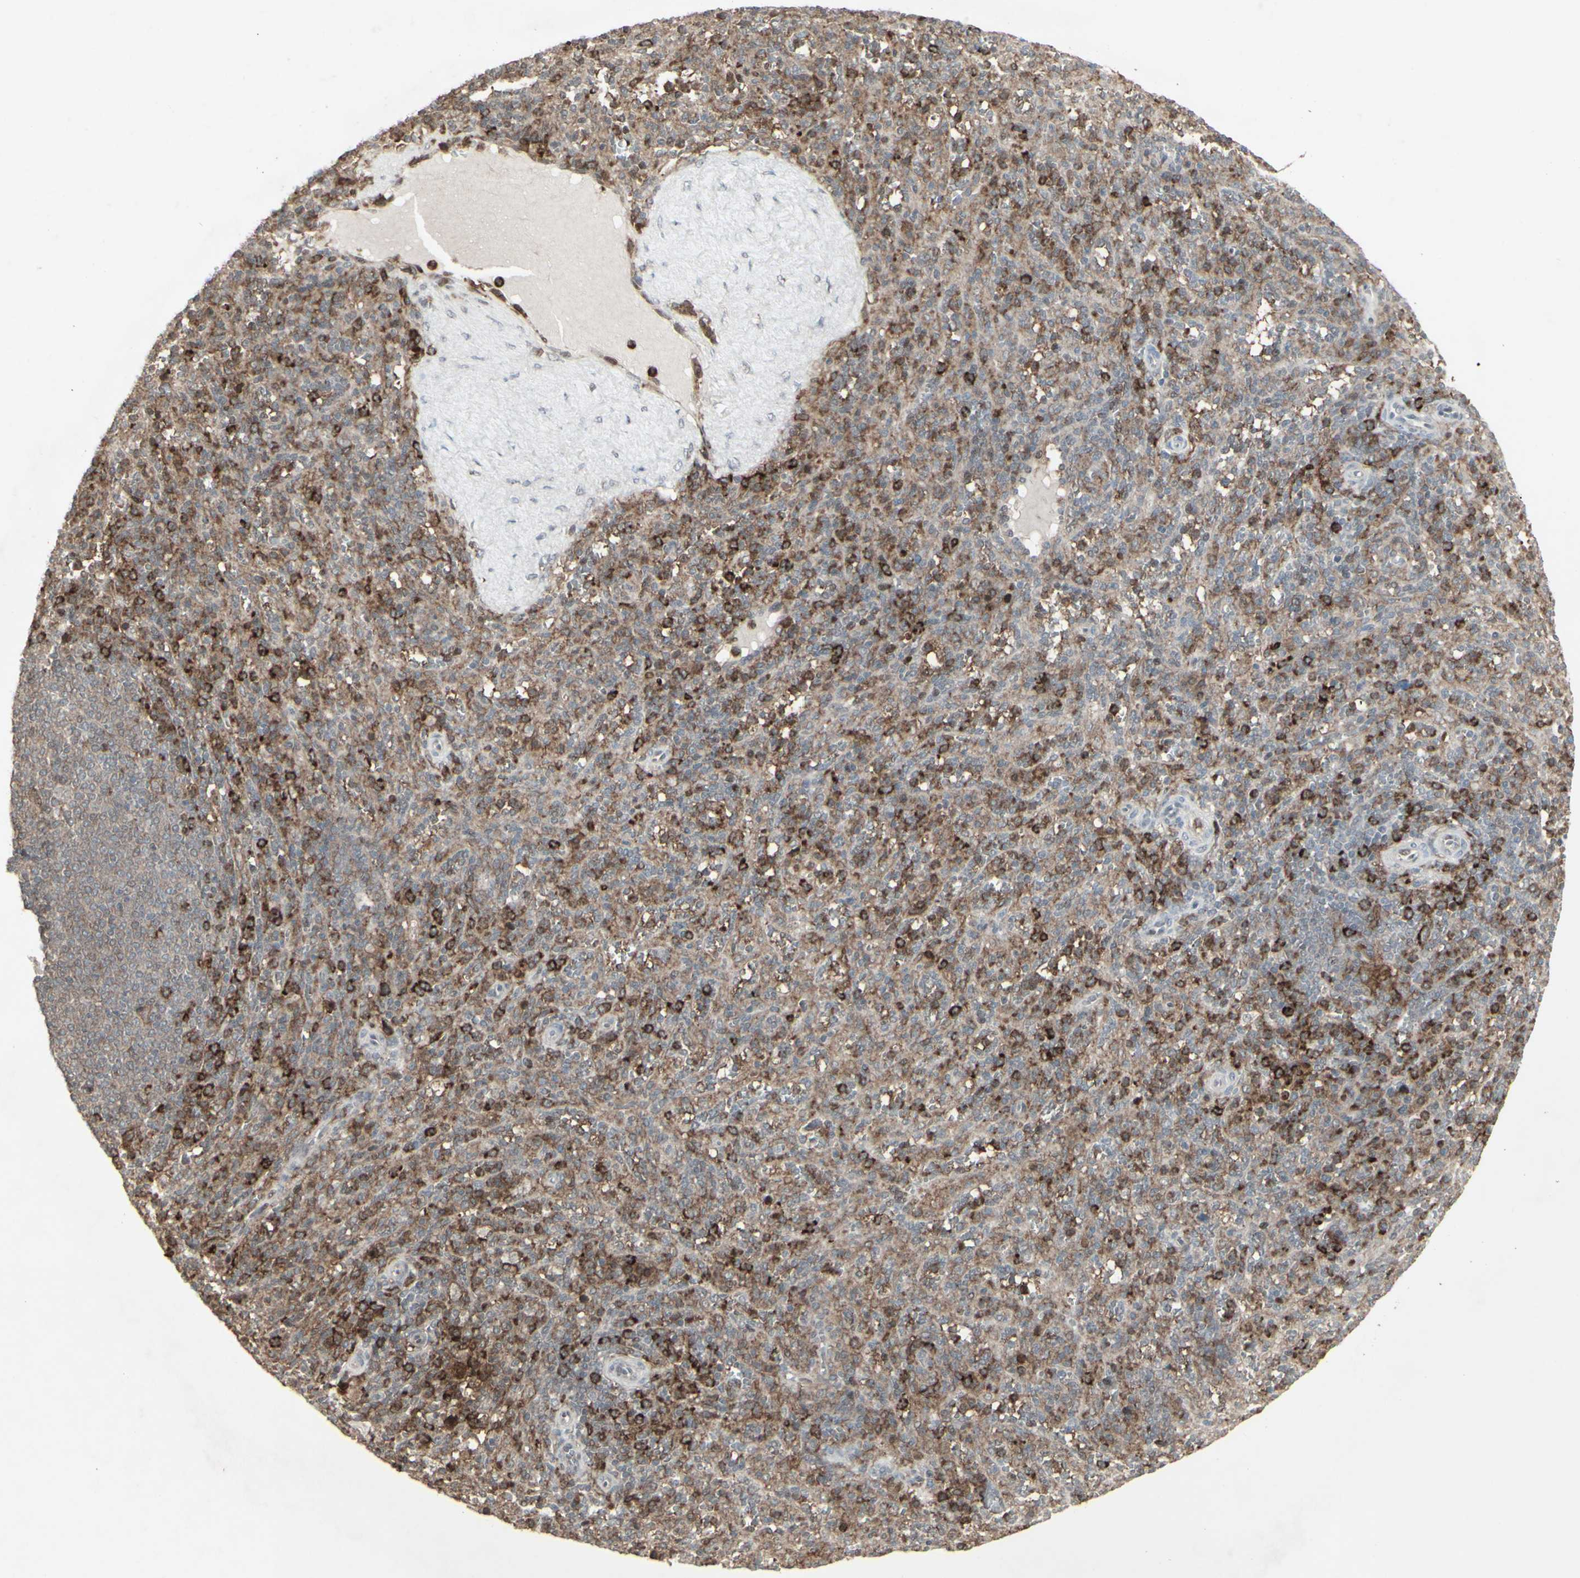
{"staining": {"intensity": "strong", "quantity": "25%-75%", "location": "cytoplasmic/membranous"}, "tissue": "spleen", "cell_type": "Cells in red pulp", "image_type": "normal", "snomed": [{"axis": "morphology", "description": "Normal tissue, NOS"}, {"axis": "topography", "description": "Spleen"}], "caption": "Strong cytoplasmic/membranous protein expression is appreciated in about 25%-75% of cells in red pulp in spleen.", "gene": "CD33", "patient": {"sex": "male", "age": 36}}